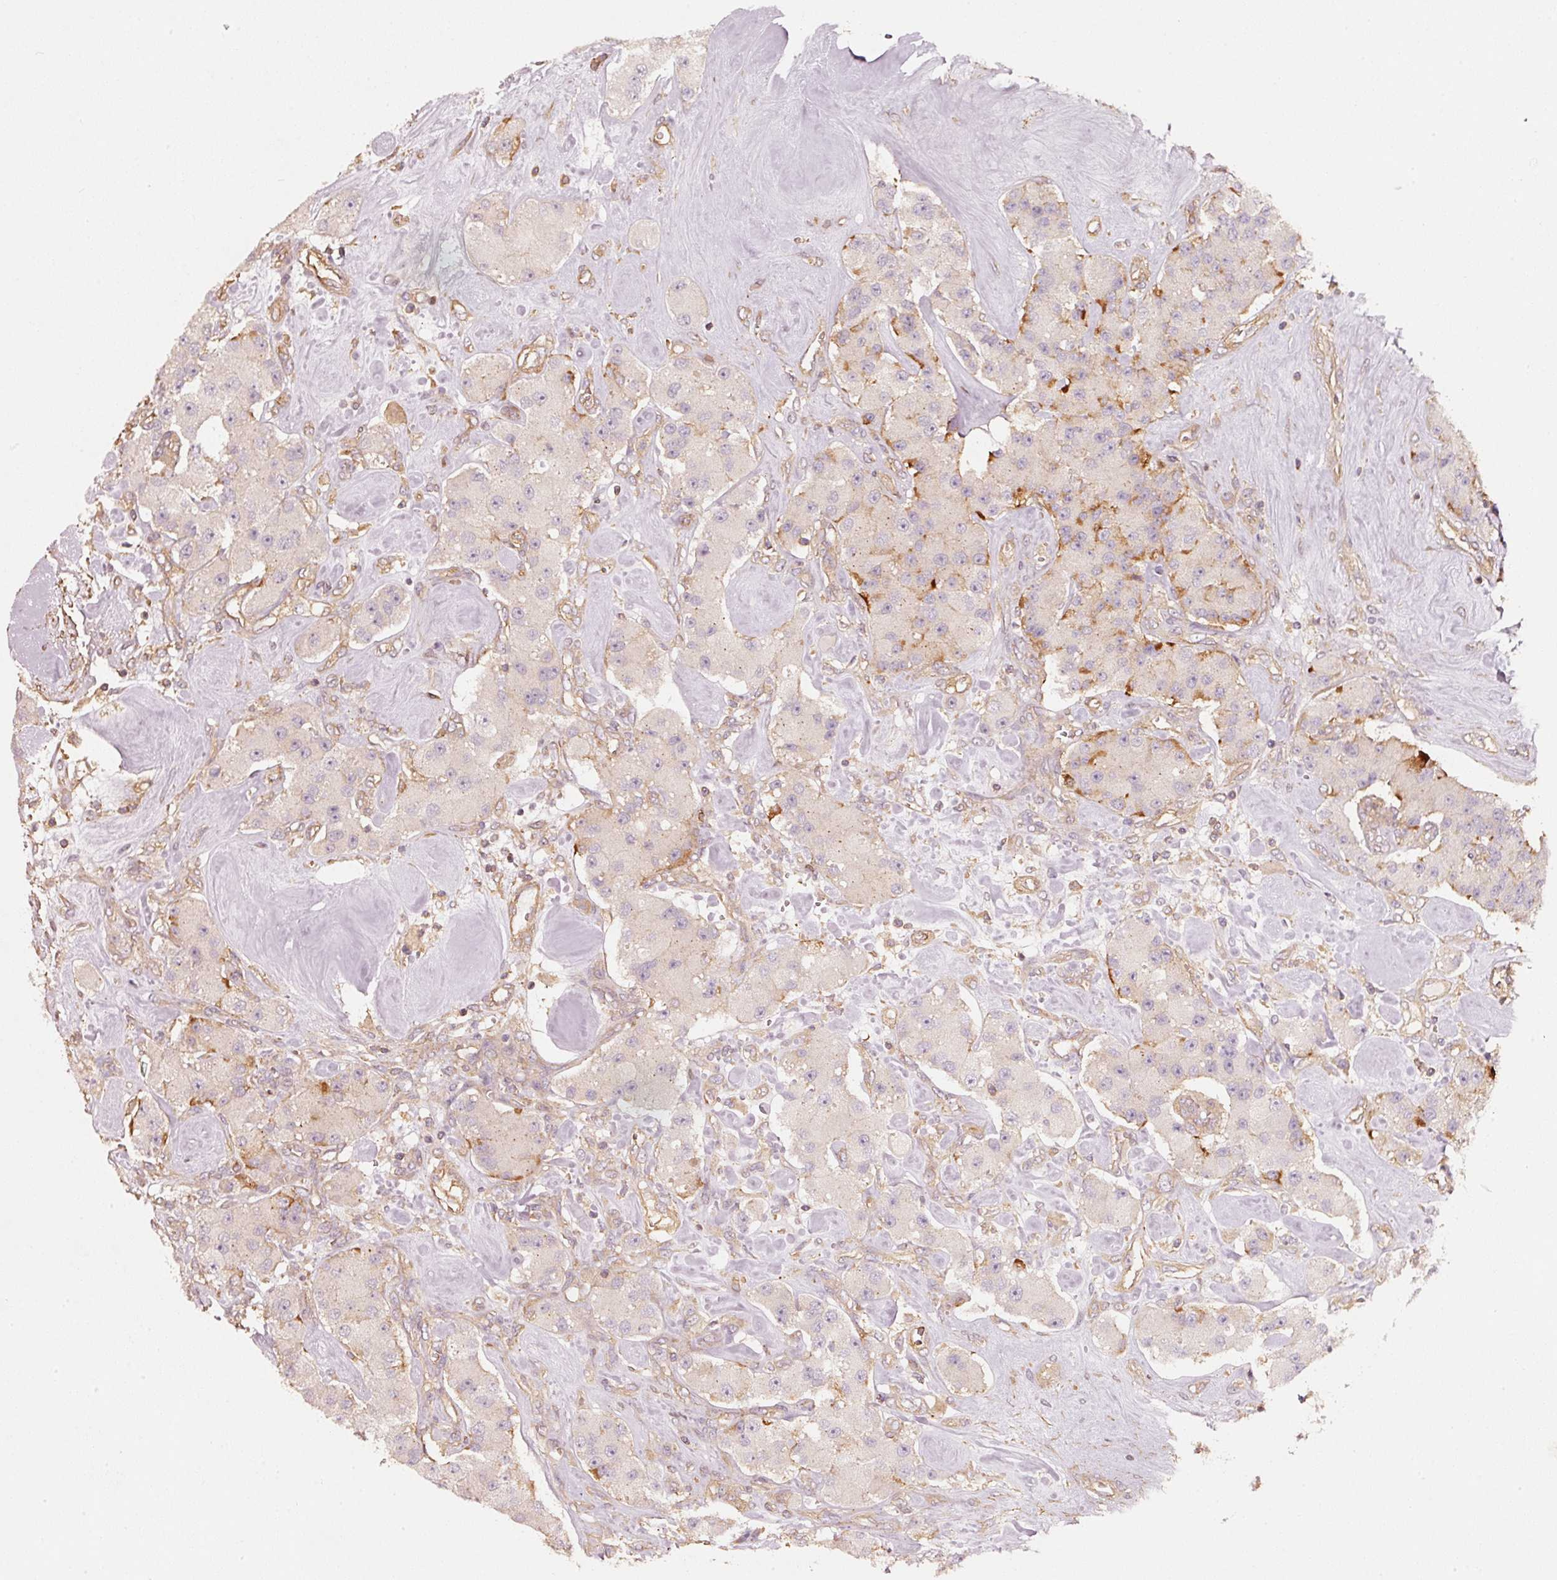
{"staining": {"intensity": "negative", "quantity": "none", "location": "none"}, "tissue": "carcinoid", "cell_type": "Tumor cells", "image_type": "cancer", "snomed": [{"axis": "morphology", "description": "Carcinoid, malignant, NOS"}, {"axis": "topography", "description": "Pancreas"}], "caption": "A micrograph of human carcinoid is negative for staining in tumor cells.", "gene": "CEP95", "patient": {"sex": "male", "age": 41}}